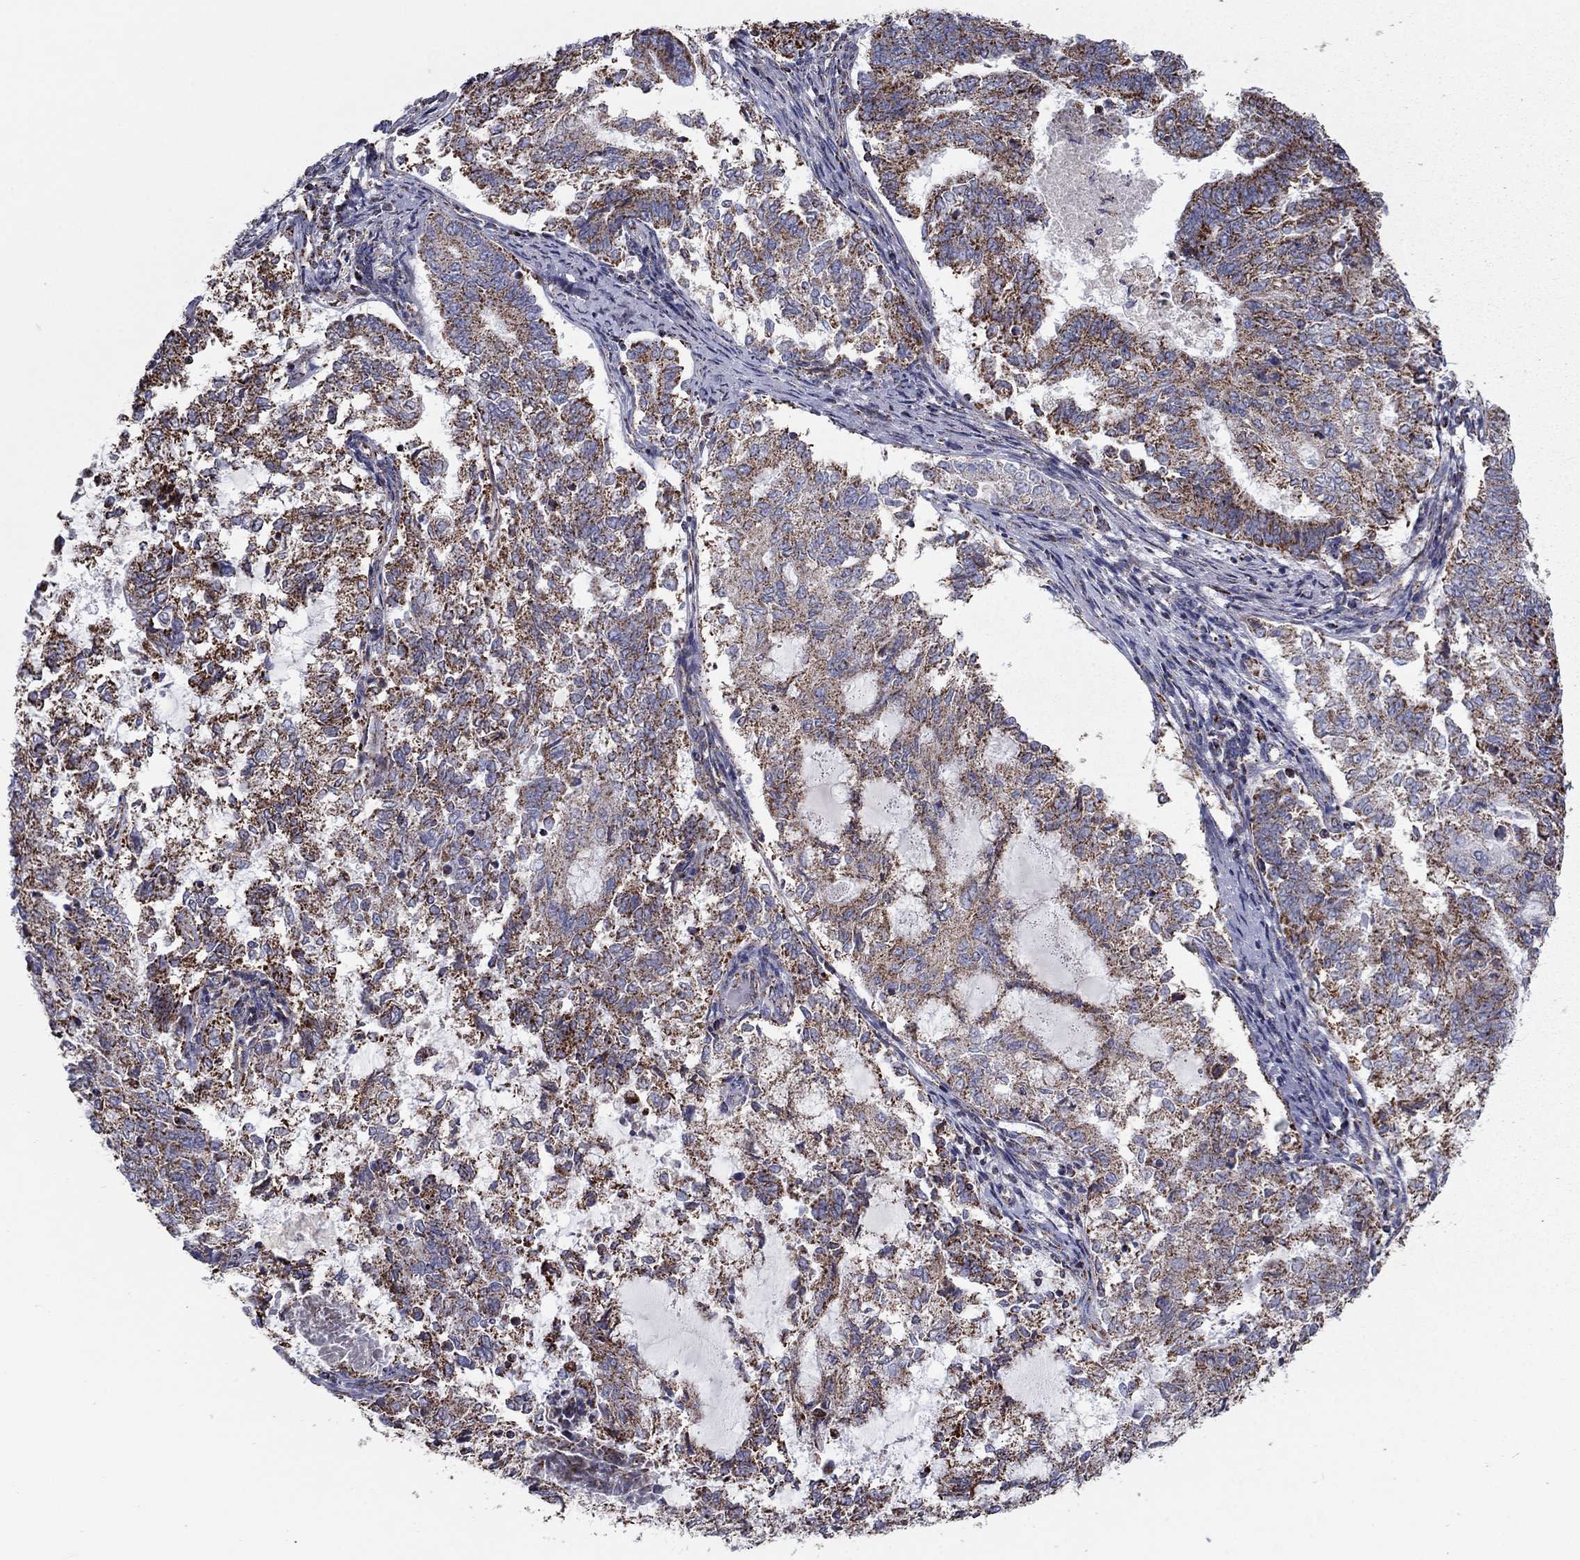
{"staining": {"intensity": "strong", "quantity": "25%-75%", "location": "cytoplasmic/membranous"}, "tissue": "endometrial cancer", "cell_type": "Tumor cells", "image_type": "cancer", "snomed": [{"axis": "morphology", "description": "Adenocarcinoma, NOS"}, {"axis": "topography", "description": "Endometrium"}], "caption": "High-magnification brightfield microscopy of endometrial adenocarcinoma stained with DAB (3,3'-diaminobenzidine) (brown) and counterstained with hematoxylin (blue). tumor cells exhibit strong cytoplasmic/membranous expression is appreciated in approximately25%-75% of cells.", "gene": "NDUFV1", "patient": {"sex": "female", "age": 65}}